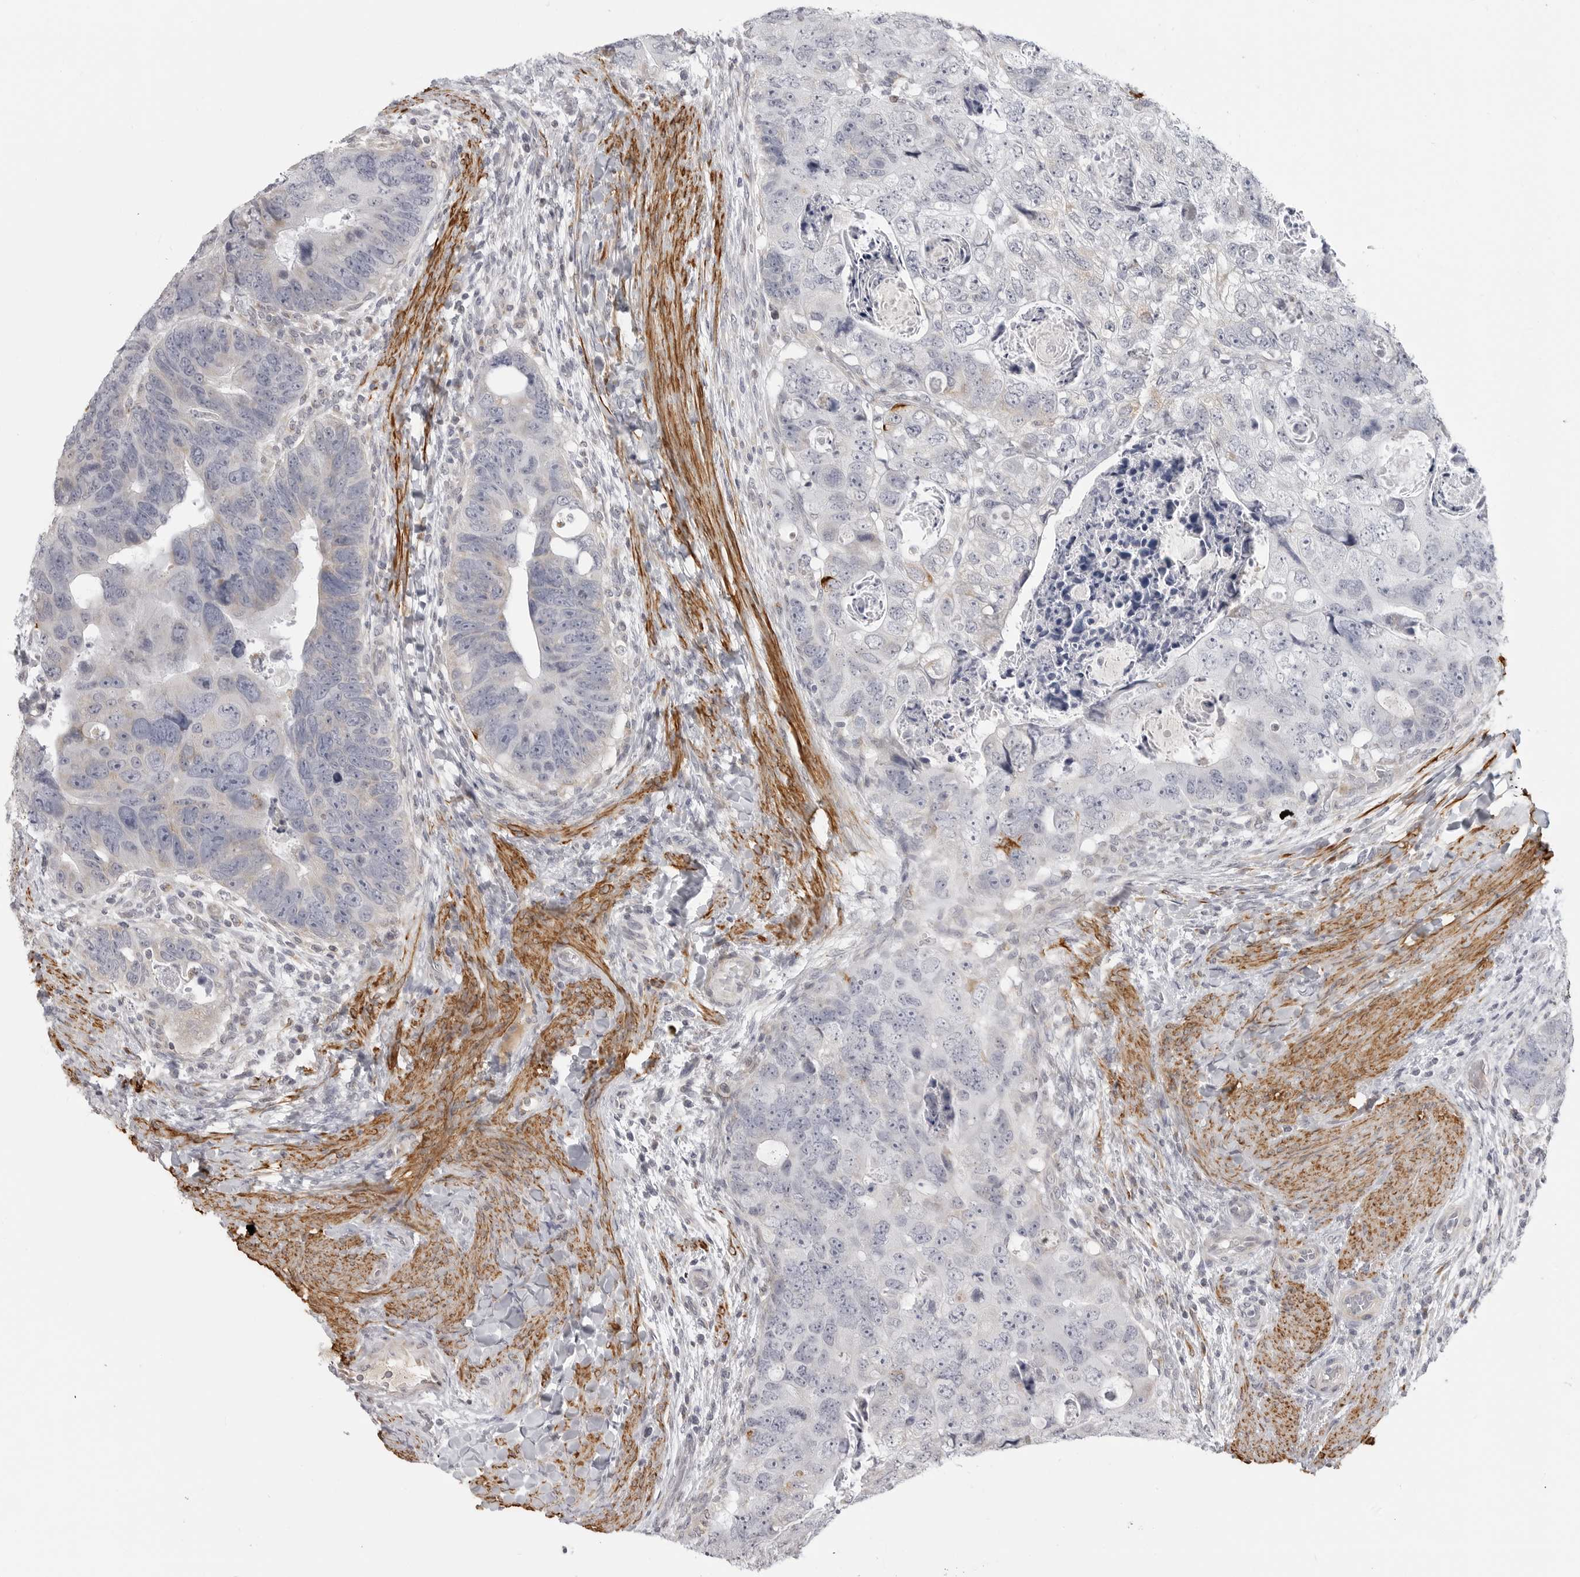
{"staining": {"intensity": "negative", "quantity": "none", "location": "none"}, "tissue": "colorectal cancer", "cell_type": "Tumor cells", "image_type": "cancer", "snomed": [{"axis": "morphology", "description": "Adenocarcinoma, NOS"}, {"axis": "topography", "description": "Rectum"}], "caption": "Colorectal adenocarcinoma was stained to show a protein in brown. There is no significant staining in tumor cells.", "gene": "MAP7D1", "patient": {"sex": "male", "age": 59}}